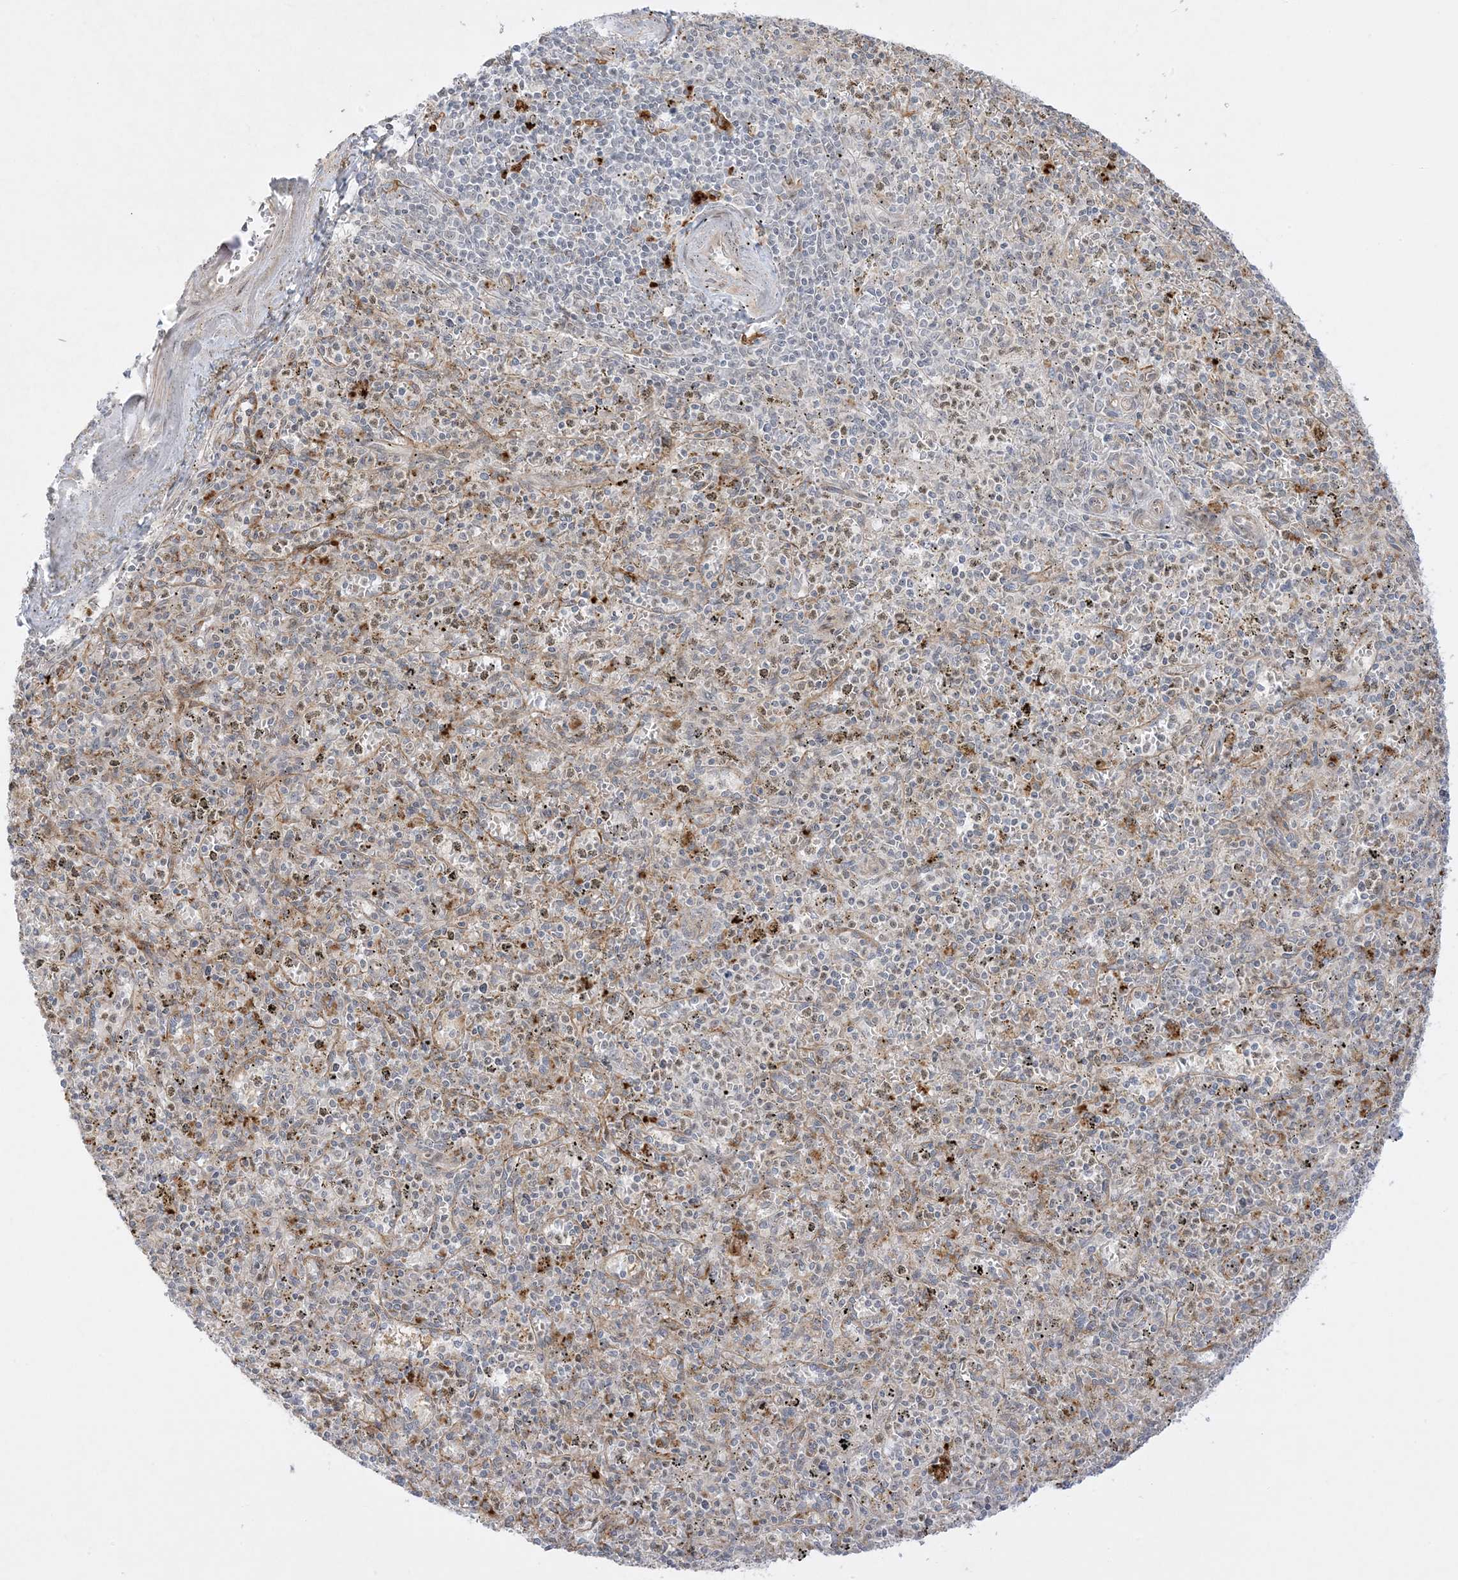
{"staining": {"intensity": "moderate", "quantity": "<25%", "location": "cytoplasmic/membranous"}, "tissue": "spleen", "cell_type": "Cells in red pulp", "image_type": "normal", "snomed": [{"axis": "morphology", "description": "Normal tissue, NOS"}, {"axis": "topography", "description": "Spleen"}], "caption": "About <25% of cells in red pulp in normal spleen demonstrate moderate cytoplasmic/membranous protein positivity as visualized by brown immunohistochemical staining.", "gene": "PTK6", "patient": {"sex": "male", "age": 72}}